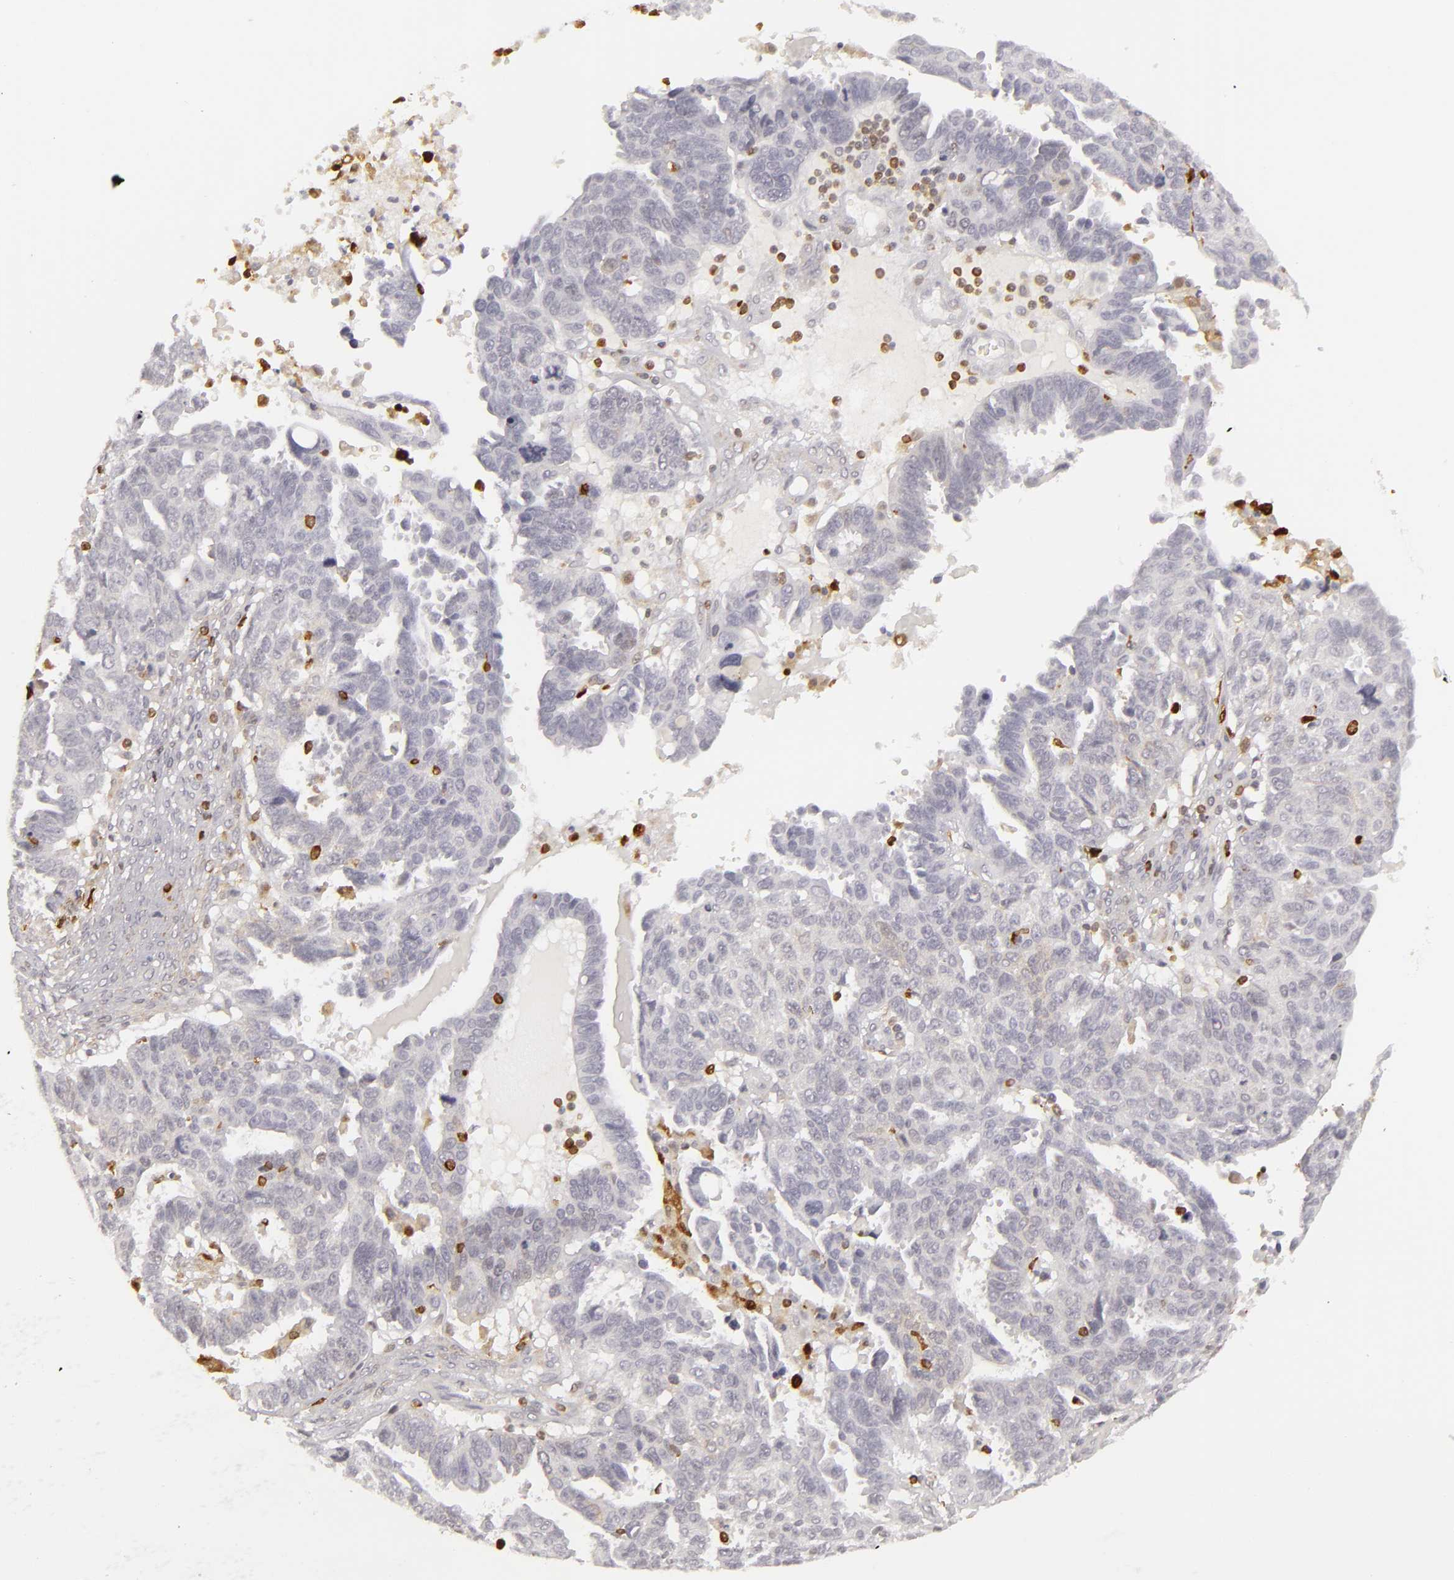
{"staining": {"intensity": "negative", "quantity": "none", "location": "none"}, "tissue": "ovarian cancer", "cell_type": "Tumor cells", "image_type": "cancer", "snomed": [{"axis": "morphology", "description": "Carcinoma, endometroid"}, {"axis": "morphology", "description": "Cystadenocarcinoma, serous, NOS"}, {"axis": "topography", "description": "Ovary"}], "caption": "Ovarian cancer stained for a protein using IHC shows no staining tumor cells.", "gene": "APOBEC3G", "patient": {"sex": "female", "age": 45}}